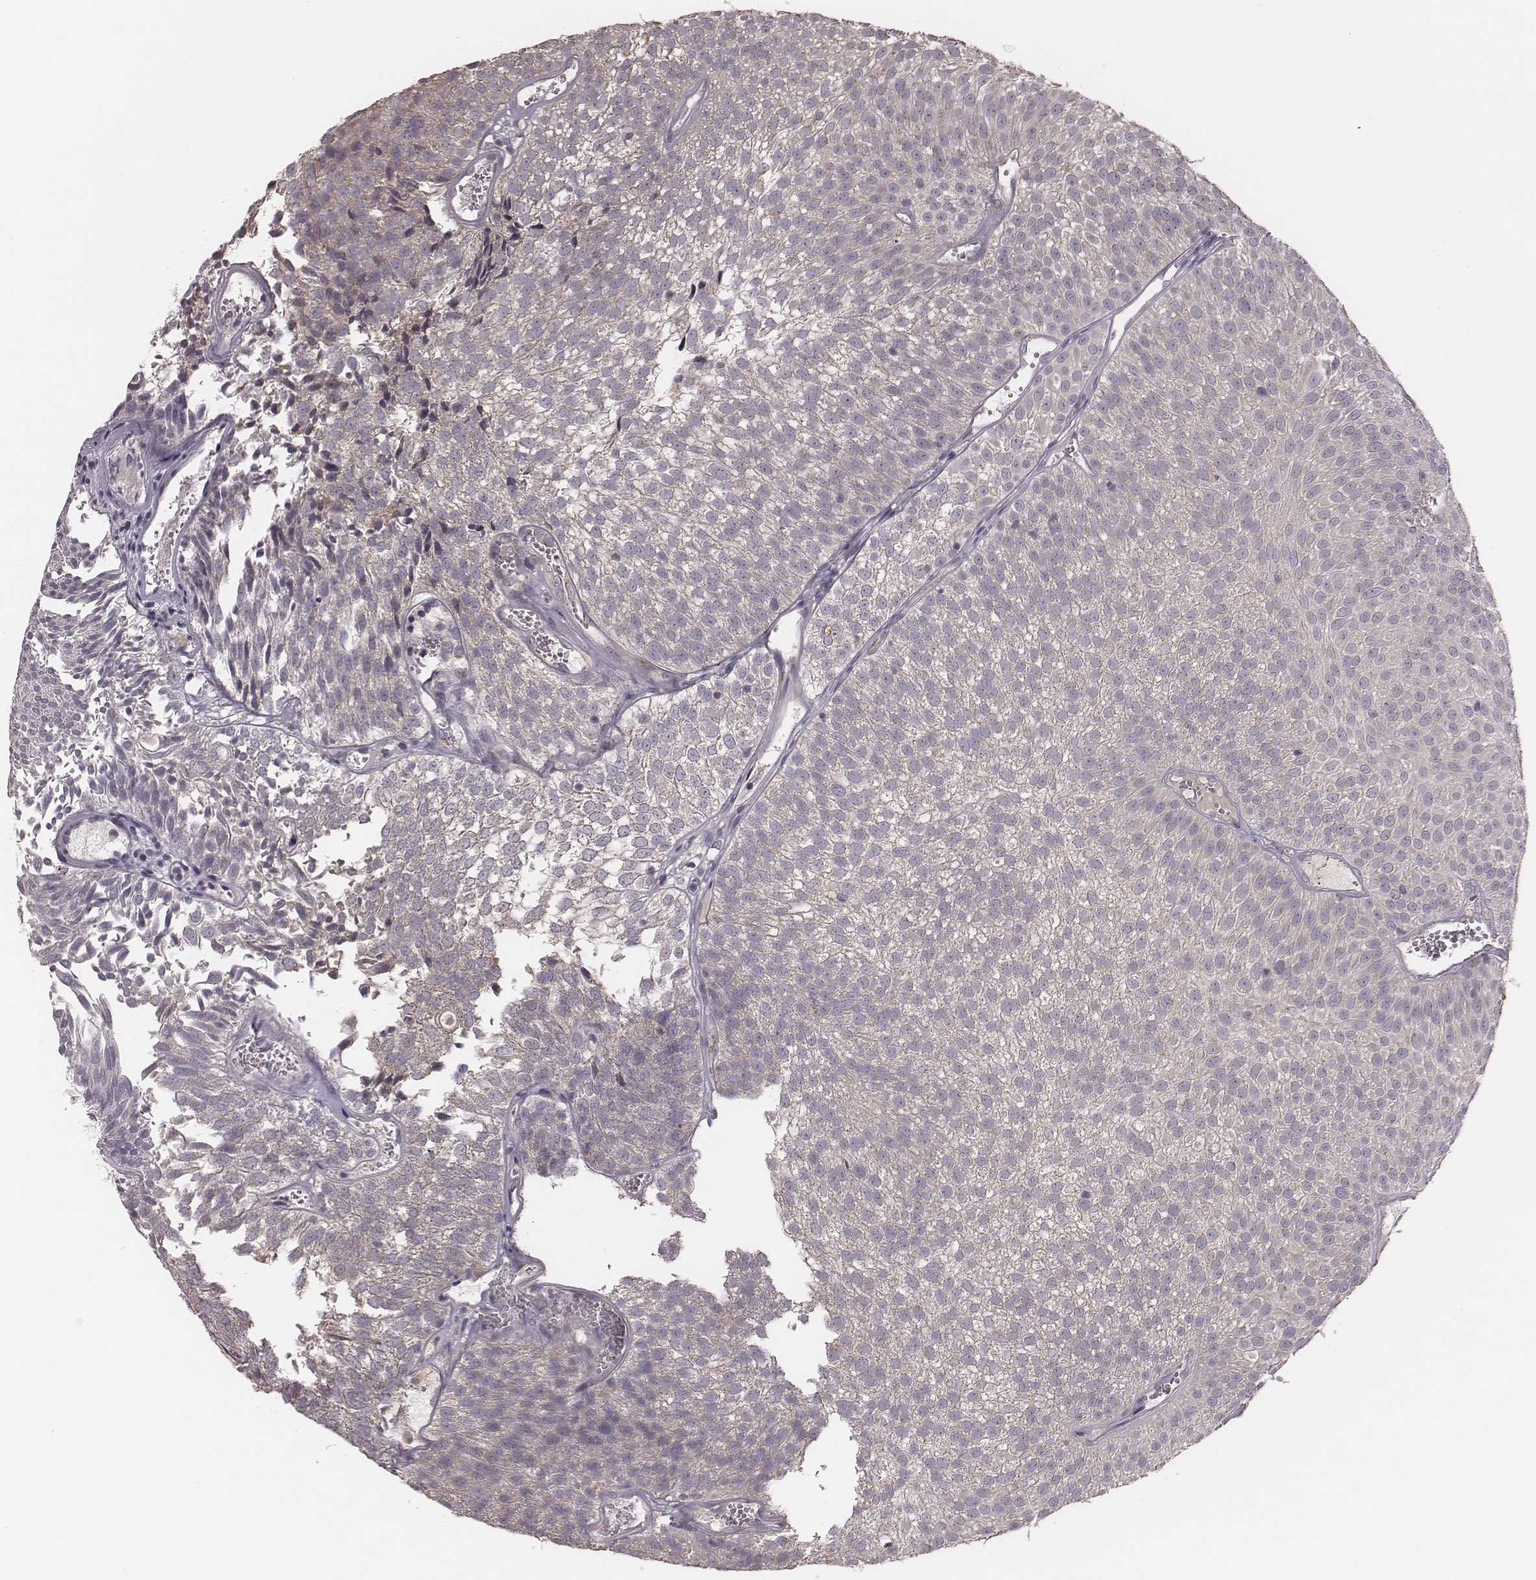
{"staining": {"intensity": "negative", "quantity": "none", "location": "none"}, "tissue": "urothelial cancer", "cell_type": "Tumor cells", "image_type": "cancer", "snomed": [{"axis": "morphology", "description": "Urothelial carcinoma, Low grade"}, {"axis": "topography", "description": "Urinary bladder"}], "caption": "Immunohistochemistry (IHC) photomicrograph of neoplastic tissue: urothelial cancer stained with DAB (3,3'-diaminobenzidine) reveals no significant protein expression in tumor cells. Brightfield microscopy of IHC stained with DAB (3,3'-diaminobenzidine) (brown) and hematoxylin (blue), captured at high magnification.", "gene": "P2RX5", "patient": {"sex": "male", "age": 52}}